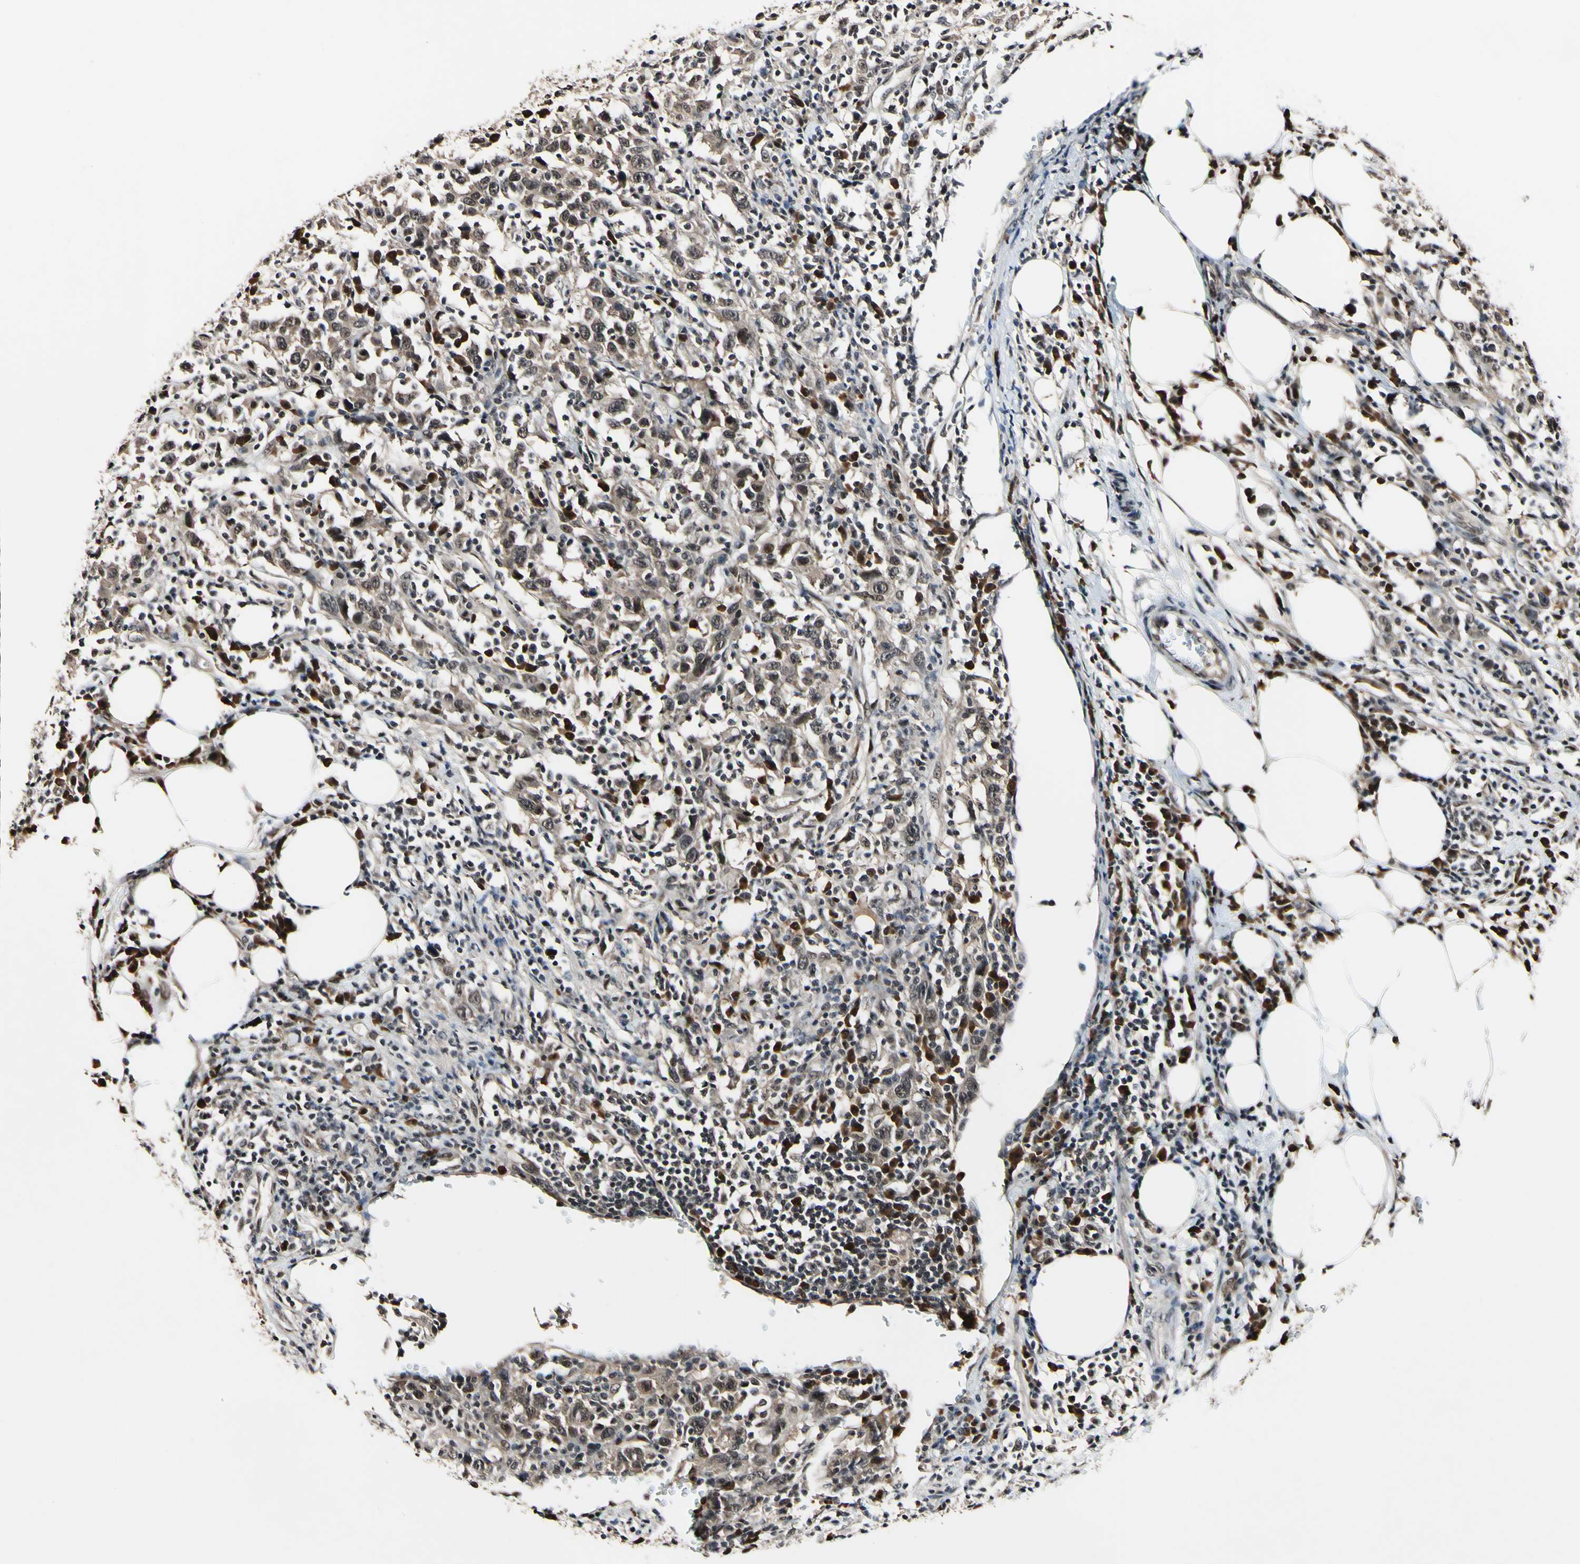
{"staining": {"intensity": "weak", "quantity": ">75%", "location": "cytoplasmic/membranous,nuclear"}, "tissue": "urothelial cancer", "cell_type": "Tumor cells", "image_type": "cancer", "snomed": [{"axis": "morphology", "description": "Urothelial carcinoma, High grade"}, {"axis": "topography", "description": "Urinary bladder"}], "caption": "Protein analysis of urothelial cancer tissue demonstrates weak cytoplasmic/membranous and nuclear expression in approximately >75% of tumor cells. (Brightfield microscopy of DAB IHC at high magnification).", "gene": "PSMD10", "patient": {"sex": "male", "age": 61}}